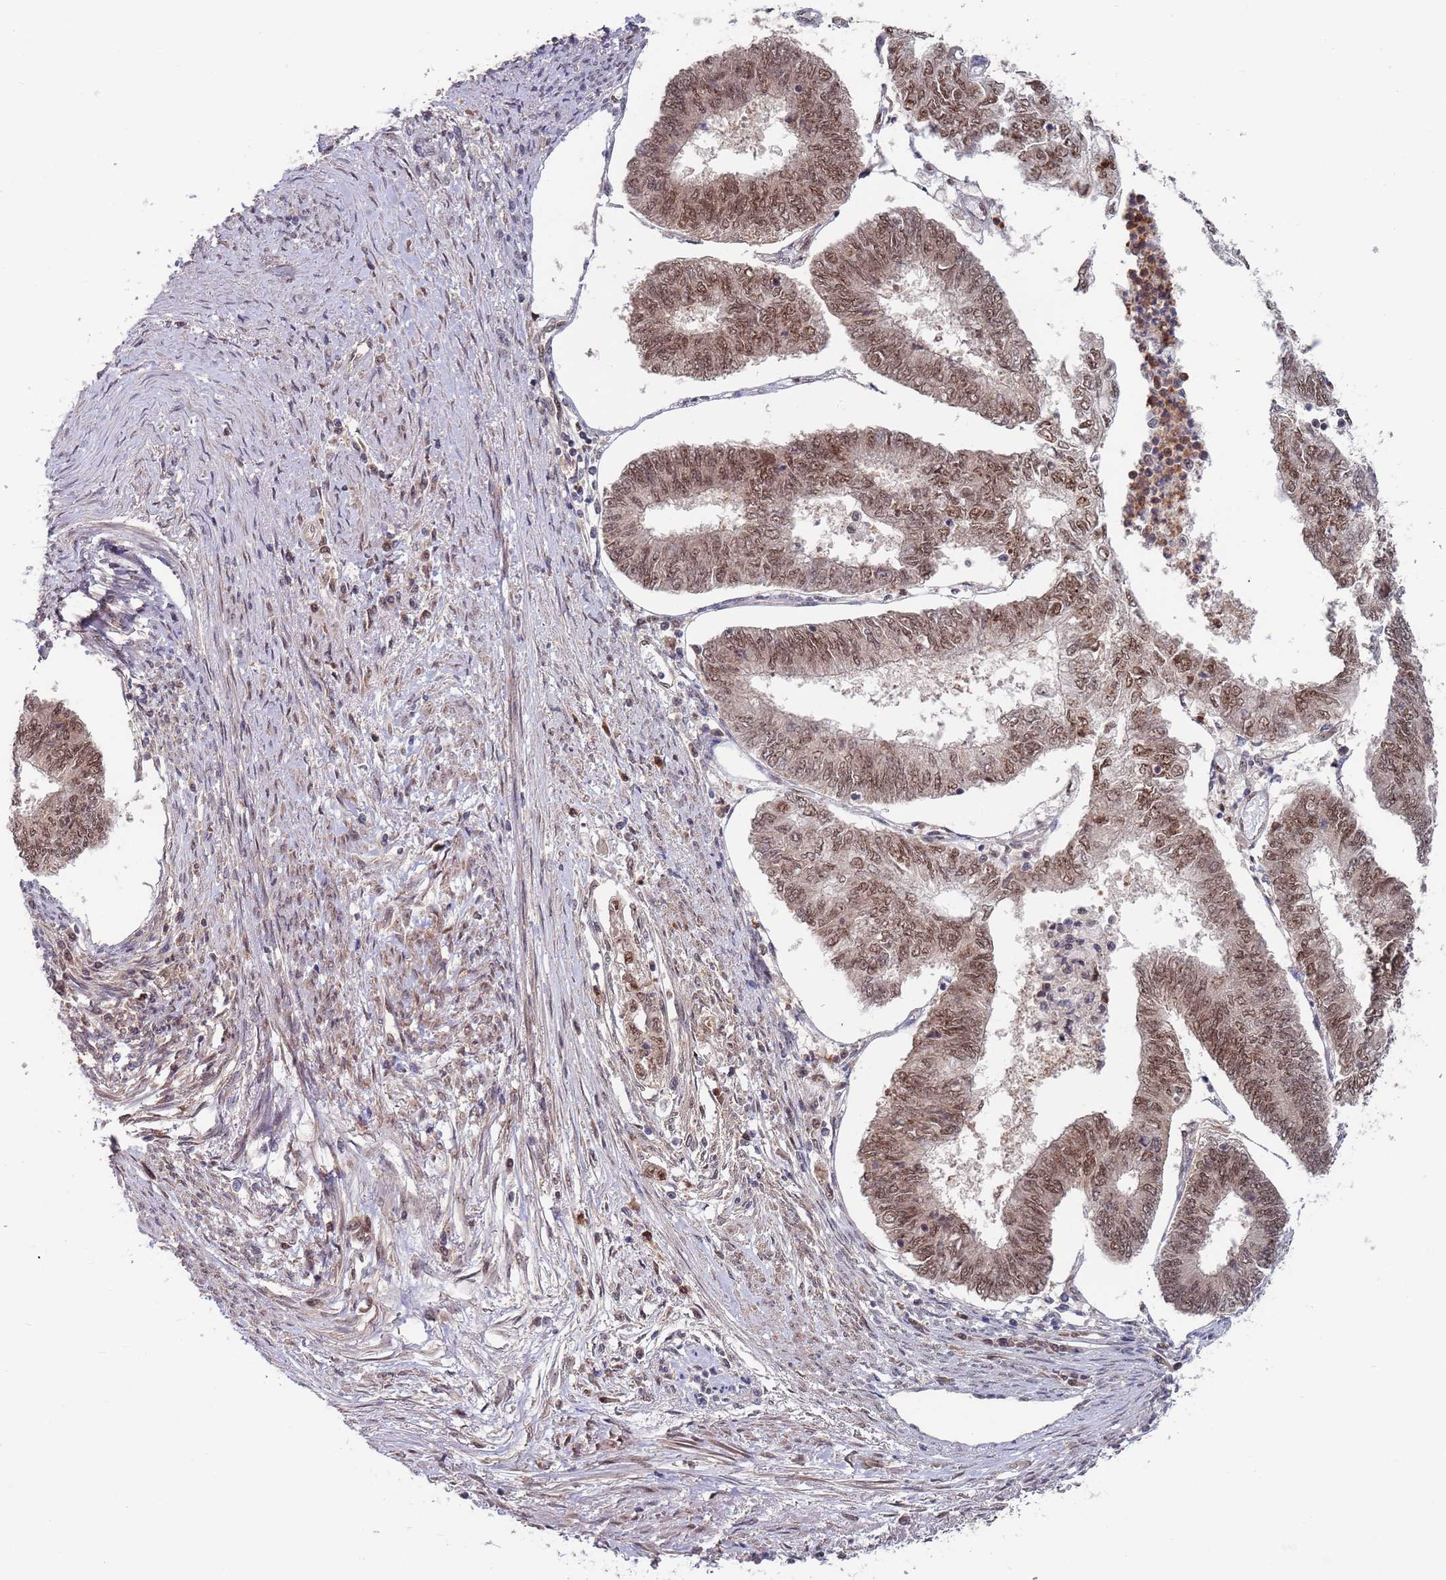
{"staining": {"intensity": "moderate", "quantity": "25%-75%", "location": "nuclear"}, "tissue": "endometrial cancer", "cell_type": "Tumor cells", "image_type": "cancer", "snomed": [{"axis": "morphology", "description": "Adenocarcinoma, NOS"}, {"axis": "topography", "description": "Endometrium"}], "caption": "Protein expression analysis of adenocarcinoma (endometrial) reveals moderate nuclear staining in about 25%-75% of tumor cells. (DAB = brown stain, brightfield microscopy at high magnification).", "gene": "RPP25", "patient": {"sex": "female", "age": 68}}